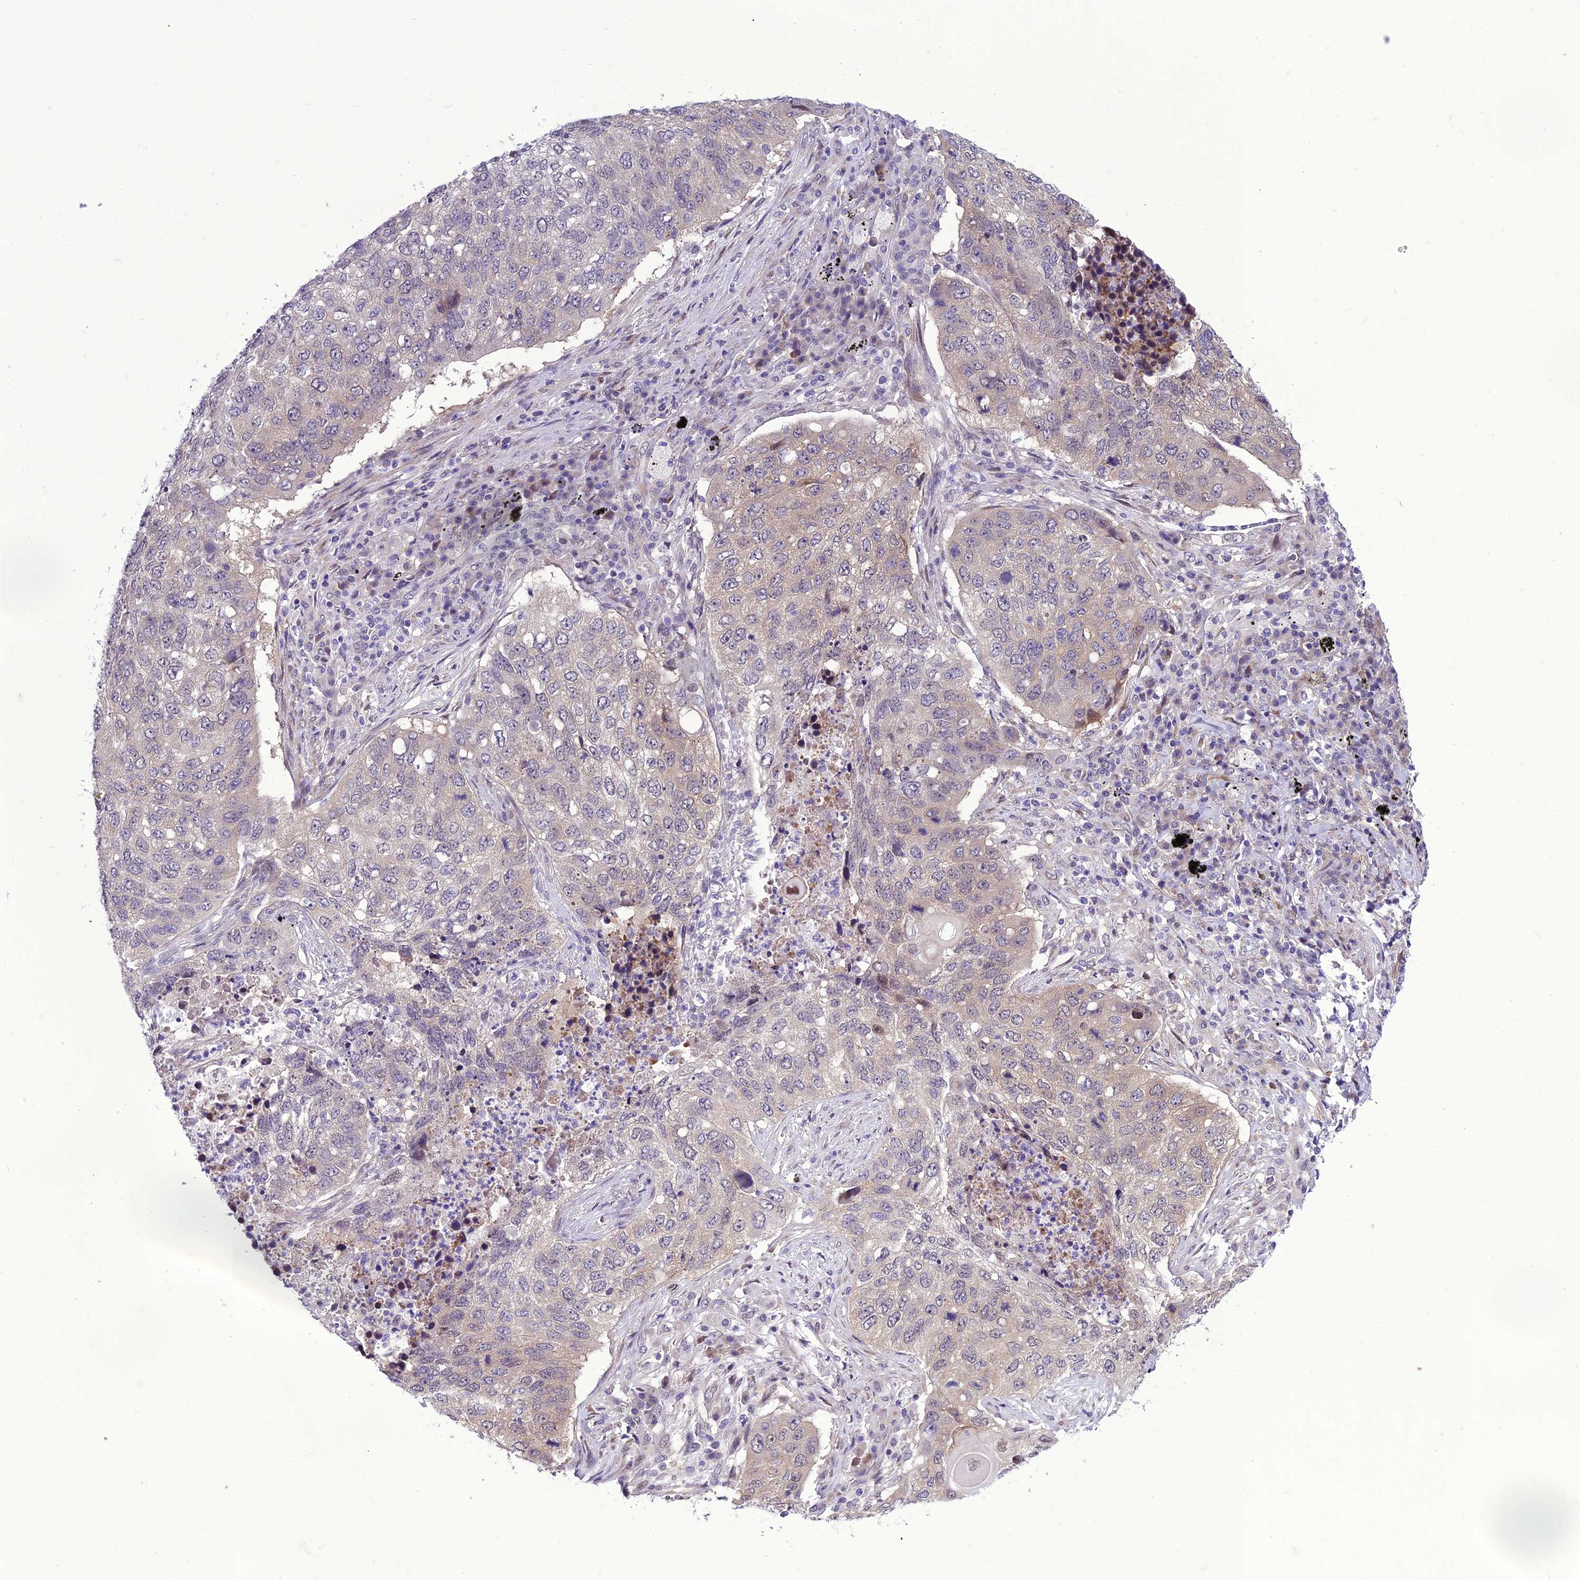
{"staining": {"intensity": "weak", "quantity": "<25%", "location": "cytoplasmic/membranous"}, "tissue": "lung cancer", "cell_type": "Tumor cells", "image_type": "cancer", "snomed": [{"axis": "morphology", "description": "Squamous cell carcinoma, NOS"}, {"axis": "topography", "description": "Lung"}], "caption": "The immunohistochemistry micrograph has no significant expression in tumor cells of squamous cell carcinoma (lung) tissue.", "gene": "GAB4", "patient": {"sex": "female", "age": 63}}